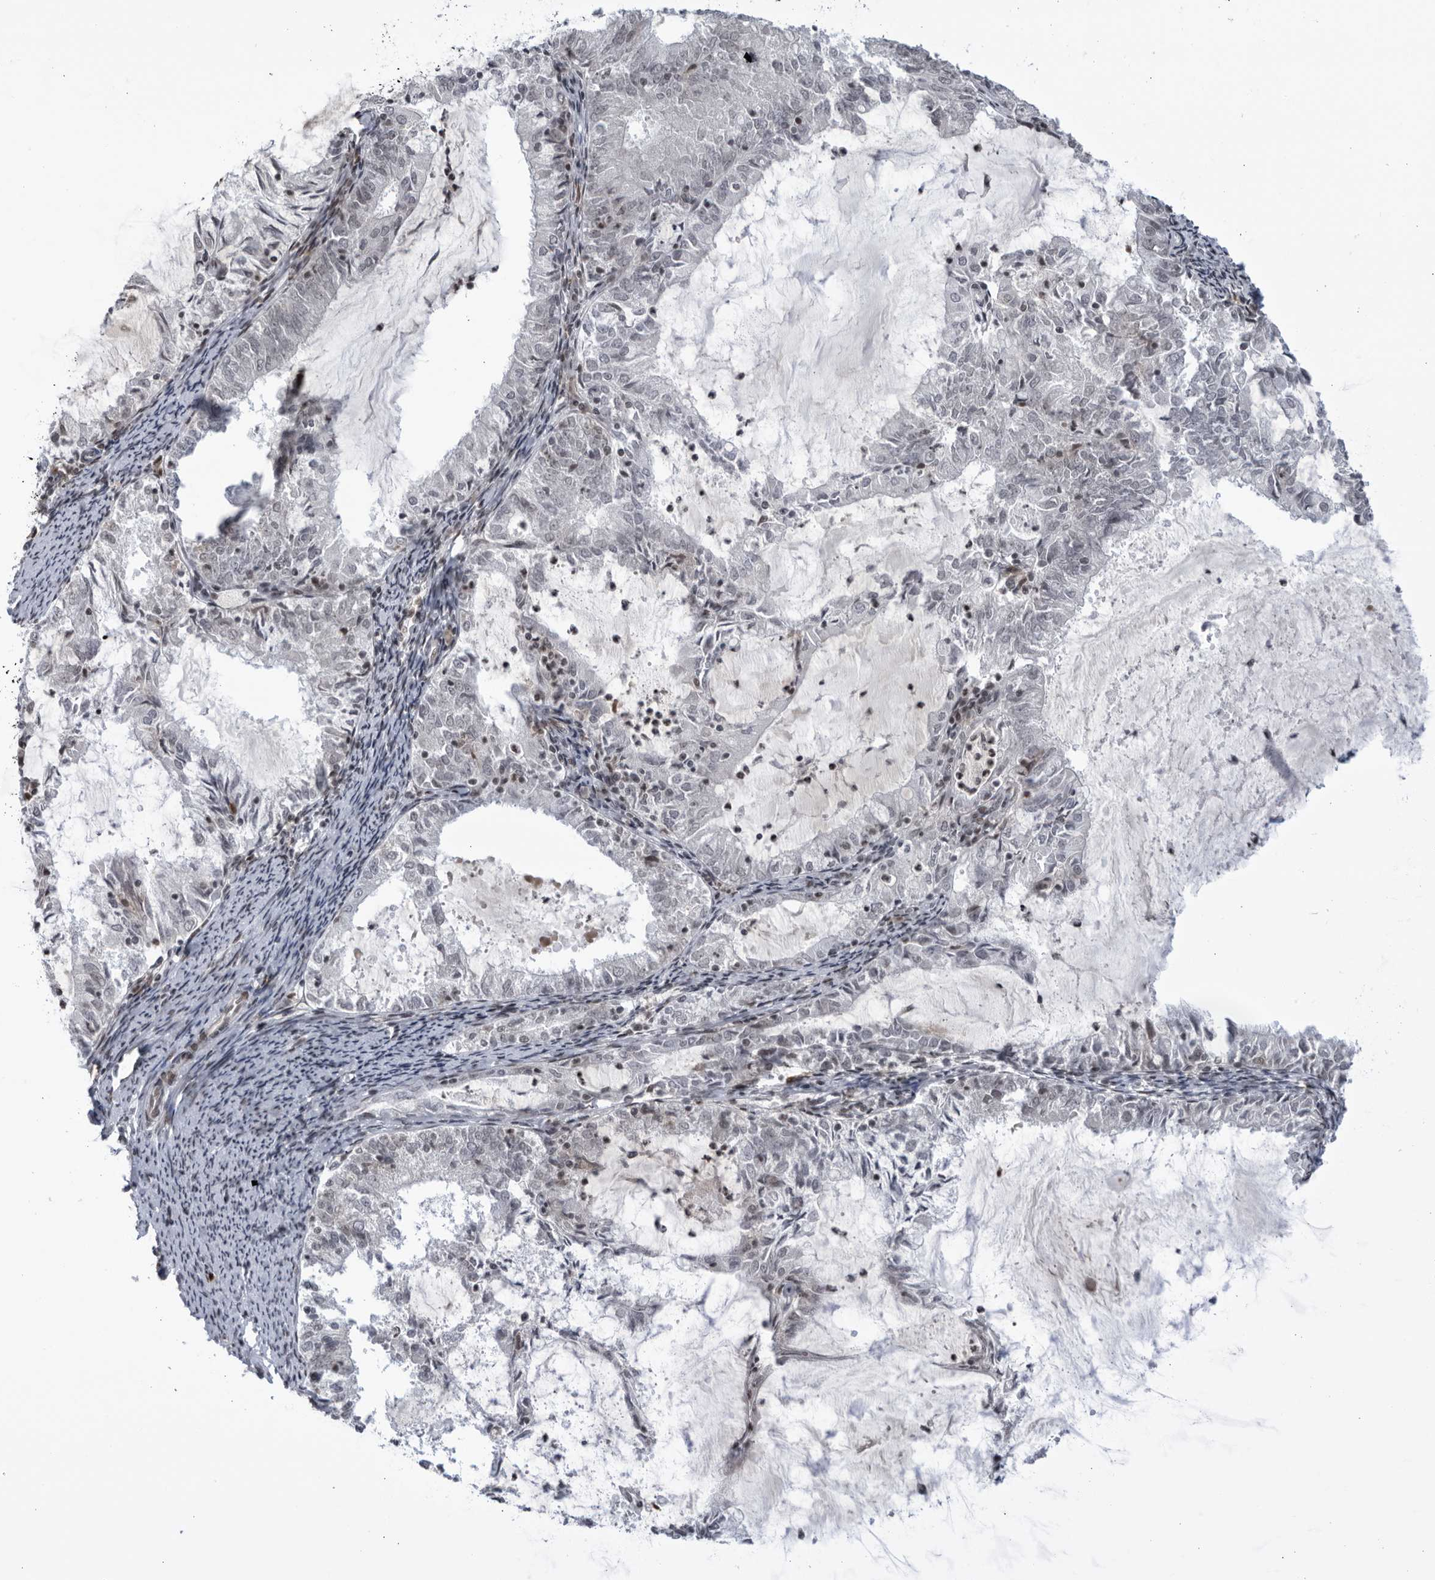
{"staining": {"intensity": "negative", "quantity": "none", "location": "none"}, "tissue": "endometrial cancer", "cell_type": "Tumor cells", "image_type": "cancer", "snomed": [{"axis": "morphology", "description": "Adenocarcinoma, NOS"}, {"axis": "topography", "description": "Endometrium"}], "caption": "Tumor cells show no significant expression in adenocarcinoma (endometrial).", "gene": "DTL", "patient": {"sex": "female", "age": 57}}